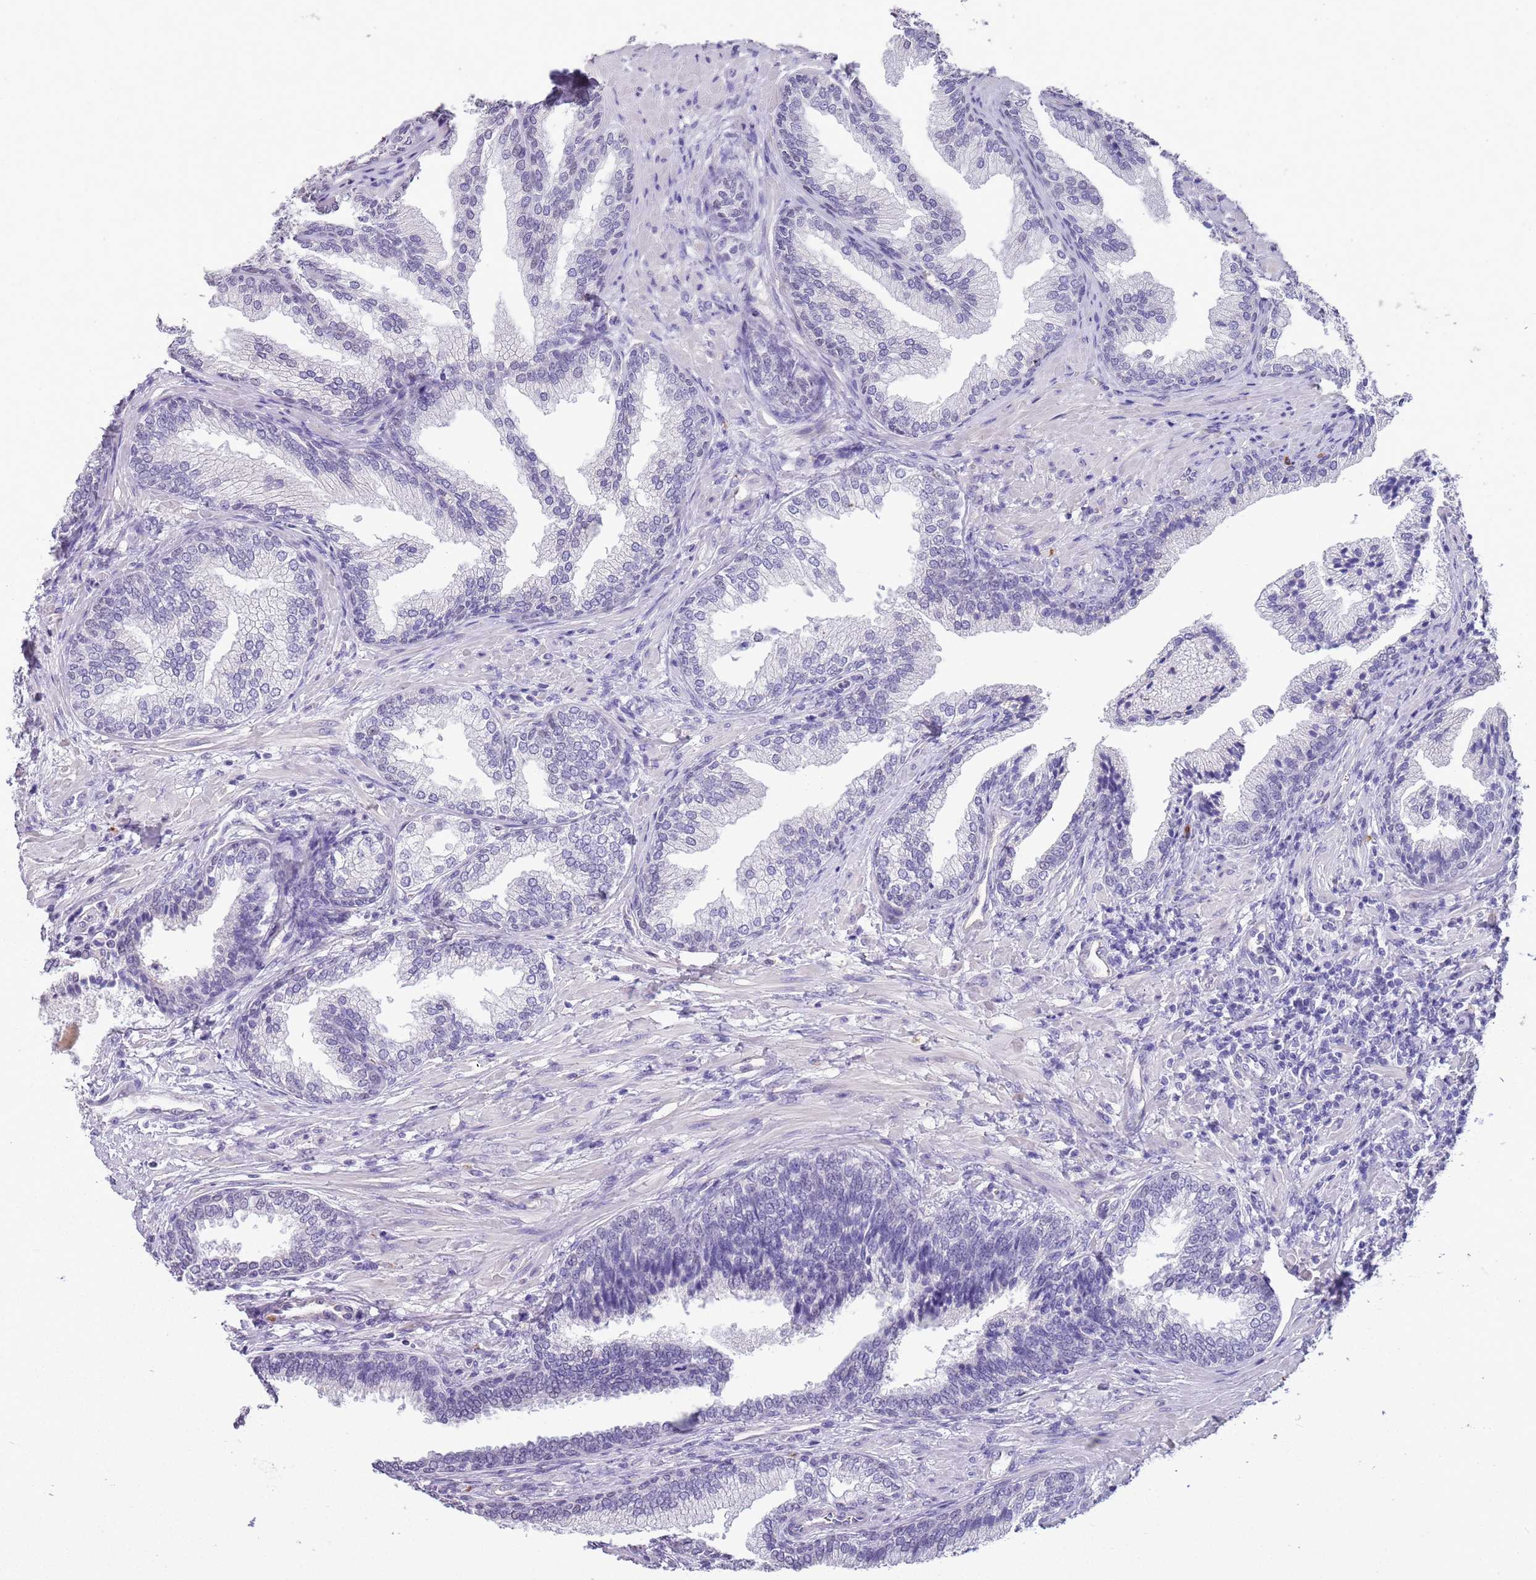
{"staining": {"intensity": "negative", "quantity": "none", "location": "none"}, "tissue": "prostate", "cell_type": "Glandular cells", "image_type": "normal", "snomed": [{"axis": "morphology", "description": "Normal tissue, NOS"}, {"axis": "topography", "description": "Prostate"}], "caption": "High power microscopy photomicrograph of an IHC micrograph of unremarkable prostate, revealing no significant positivity in glandular cells. (IHC, brightfield microscopy, high magnification).", "gene": "CTRC", "patient": {"sex": "male", "age": 76}}